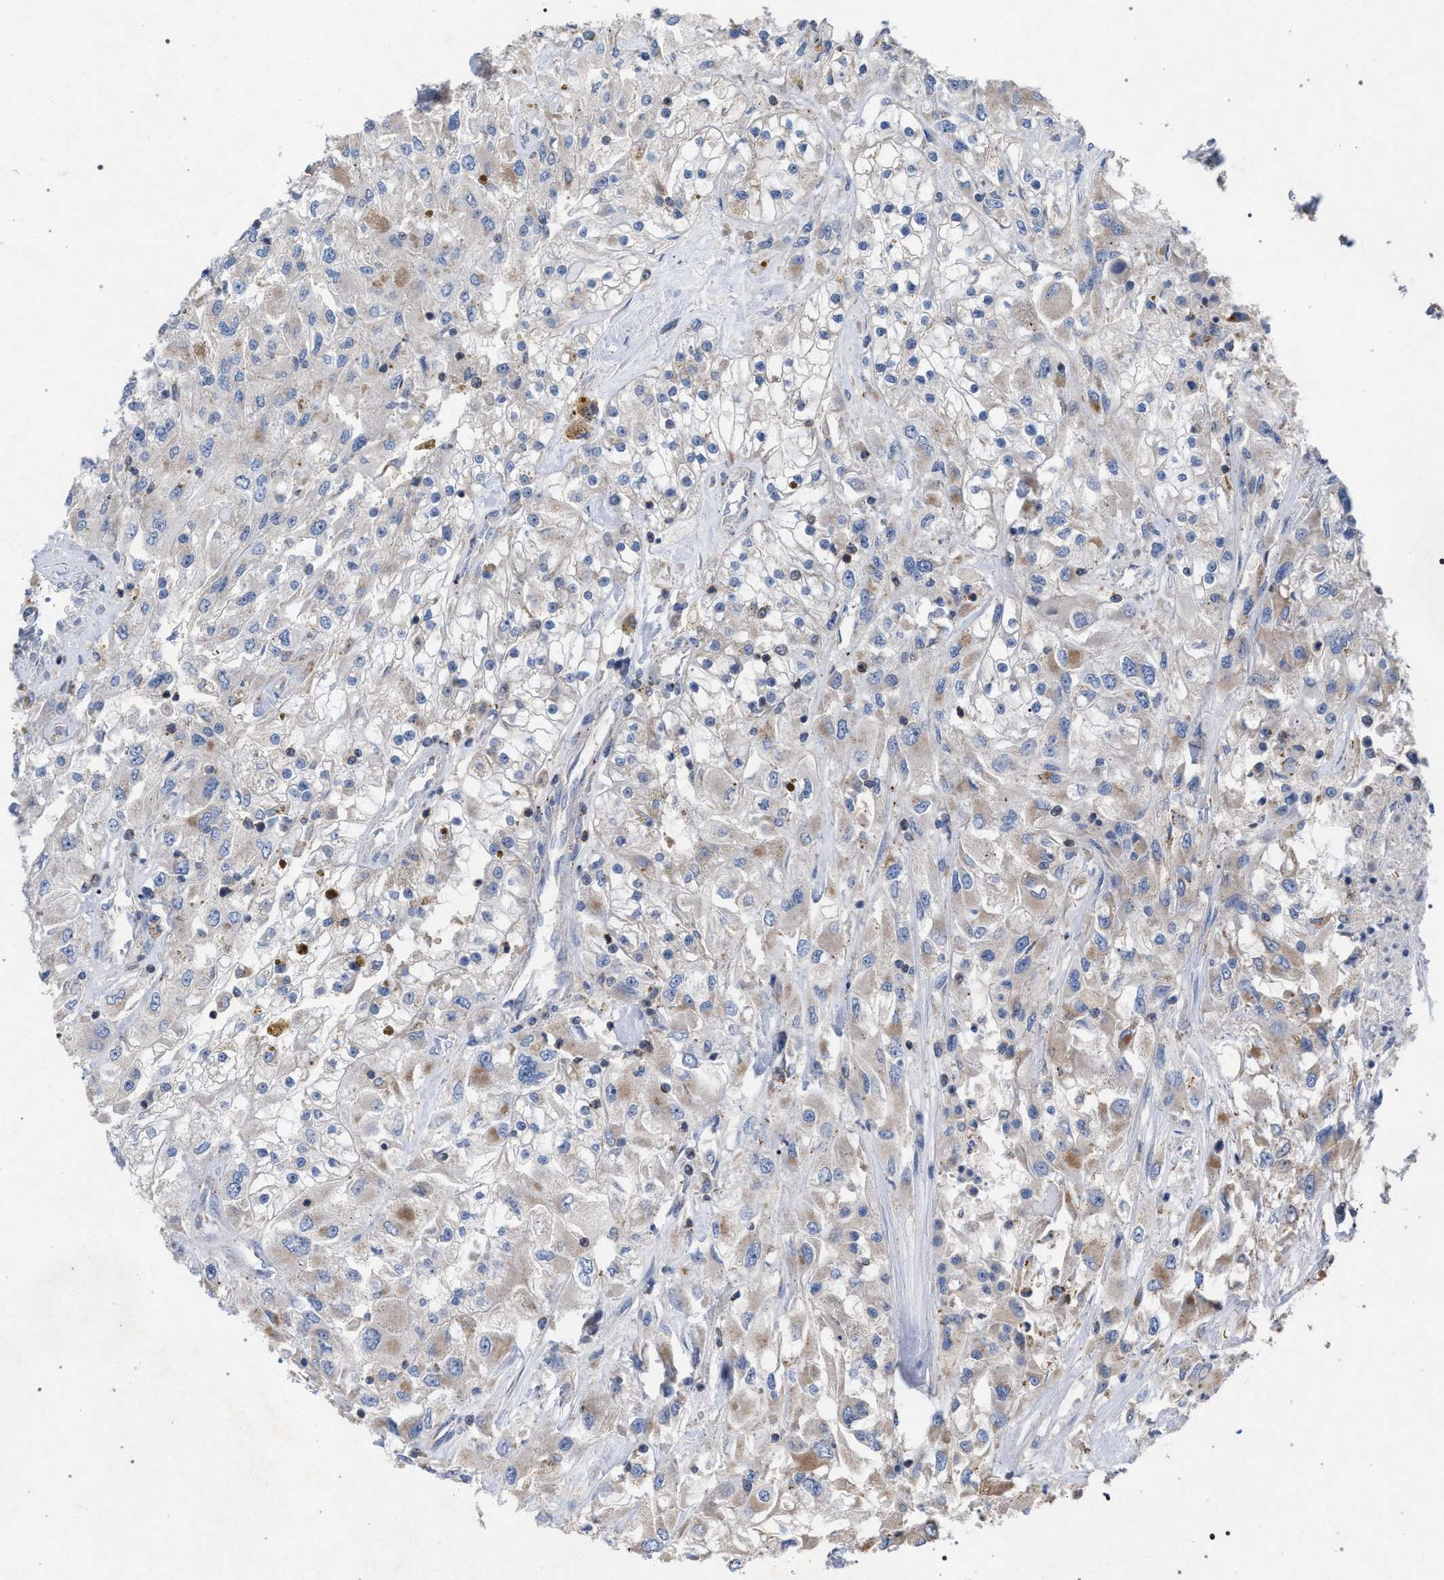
{"staining": {"intensity": "weak", "quantity": "<25%", "location": "cytoplasmic/membranous"}, "tissue": "renal cancer", "cell_type": "Tumor cells", "image_type": "cancer", "snomed": [{"axis": "morphology", "description": "Adenocarcinoma, NOS"}, {"axis": "topography", "description": "Kidney"}], "caption": "A photomicrograph of human renal adenocarcinoma is negative for staining in tumor cells.", "gene": "VPS13A", "patient": {"sex": "female", "age": 52}}